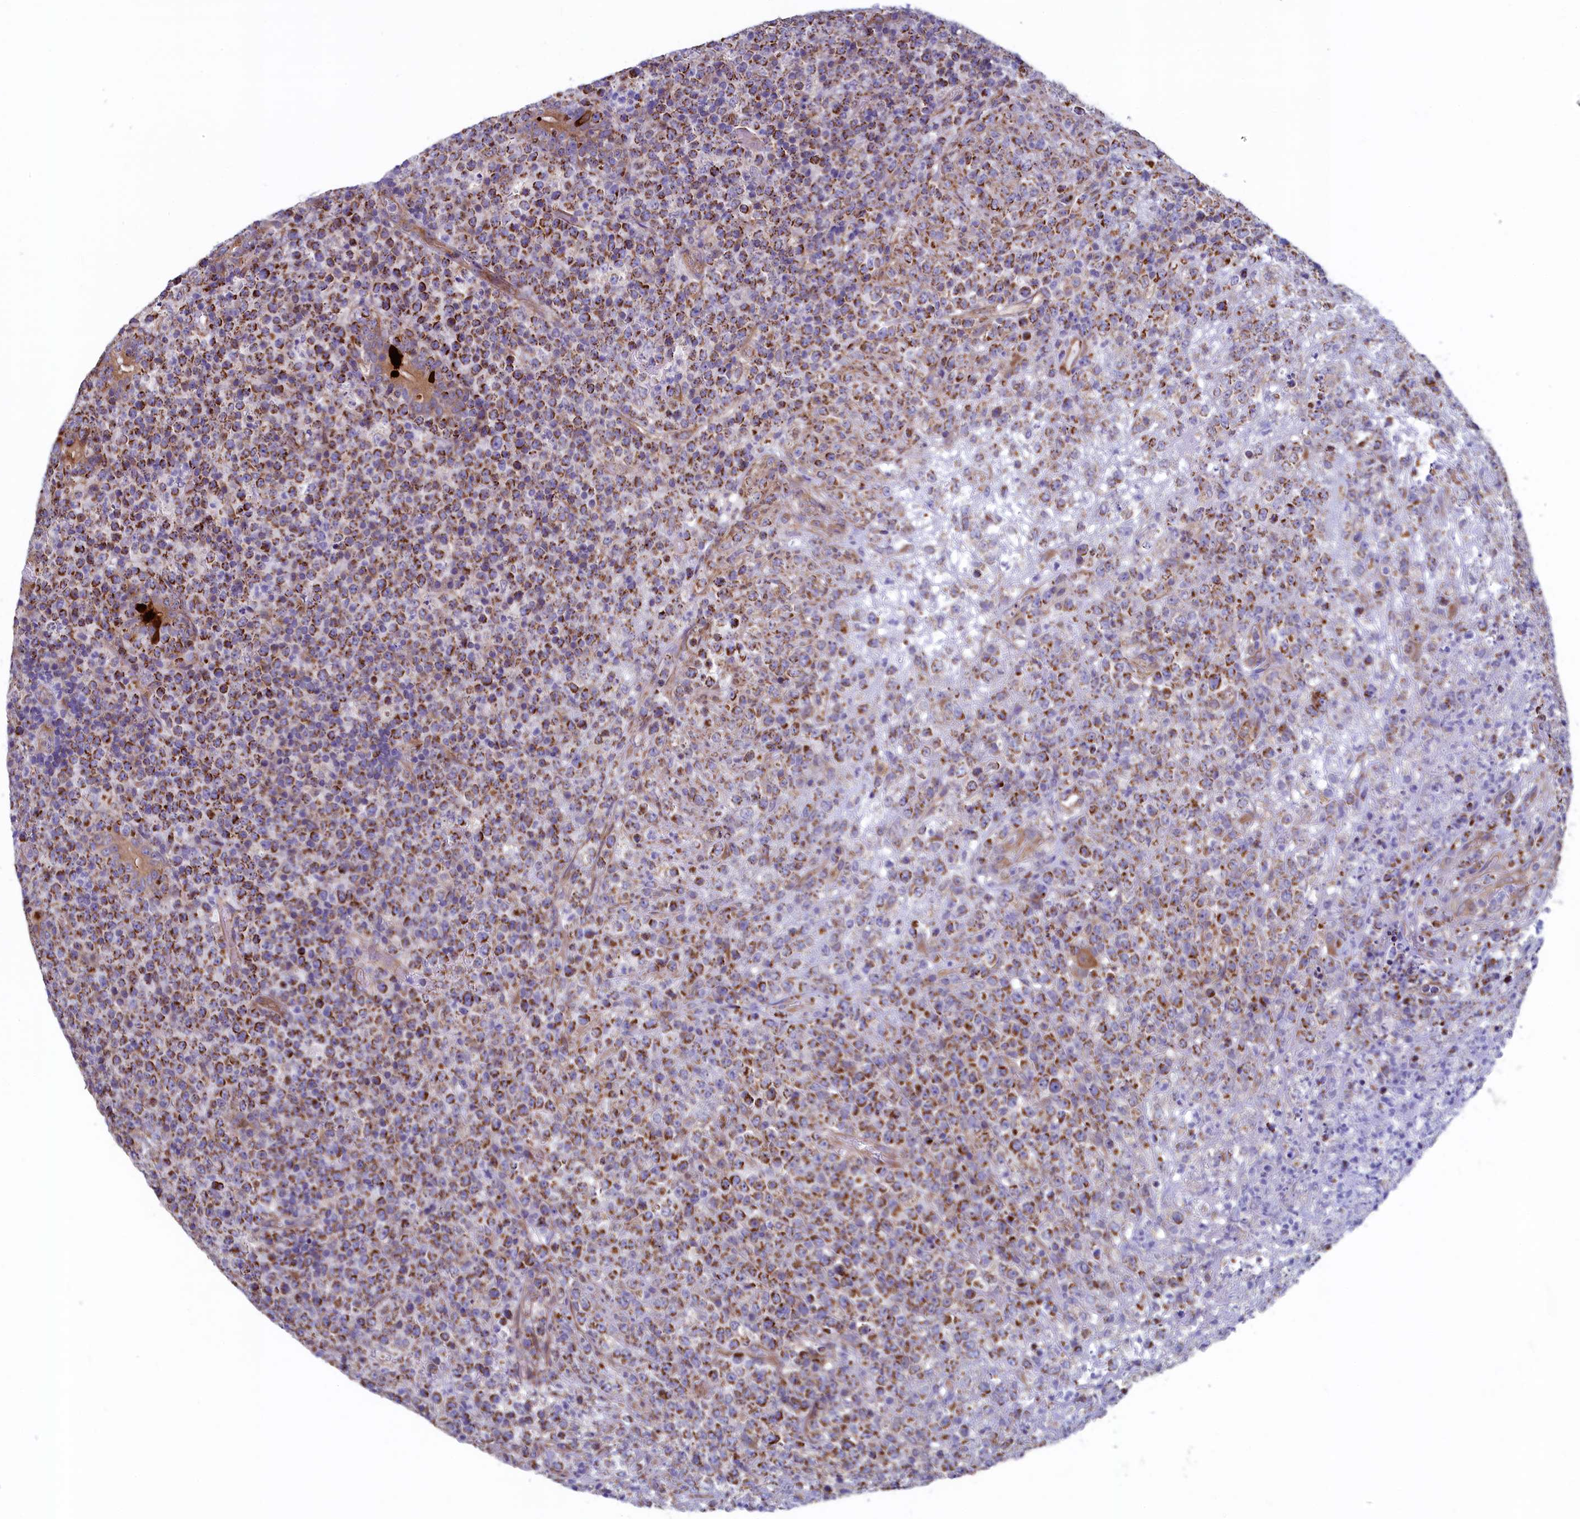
{"staining": {"intensity": "moderate", "quantity": "25%-75%", "location": "cytoplasmic/membranous"}, "tissue": "lymphoma", "cell_type": "Tumor cells", "image_type": "cancer", "snomed": [{"axis": "morphology", "description": "Malignant lymphoma, non-Hodgkin's type, High grade"}, {"axis": "topography", "description": "Colon"}], "caption": "Protein positivity by IHC reveals moderate cytoplasmic/membranous staining in about 25%-75% of tumor cells in lymphoma.", "gene": "SPATA2L", "patient": {"sex": "female", "age": 53}}